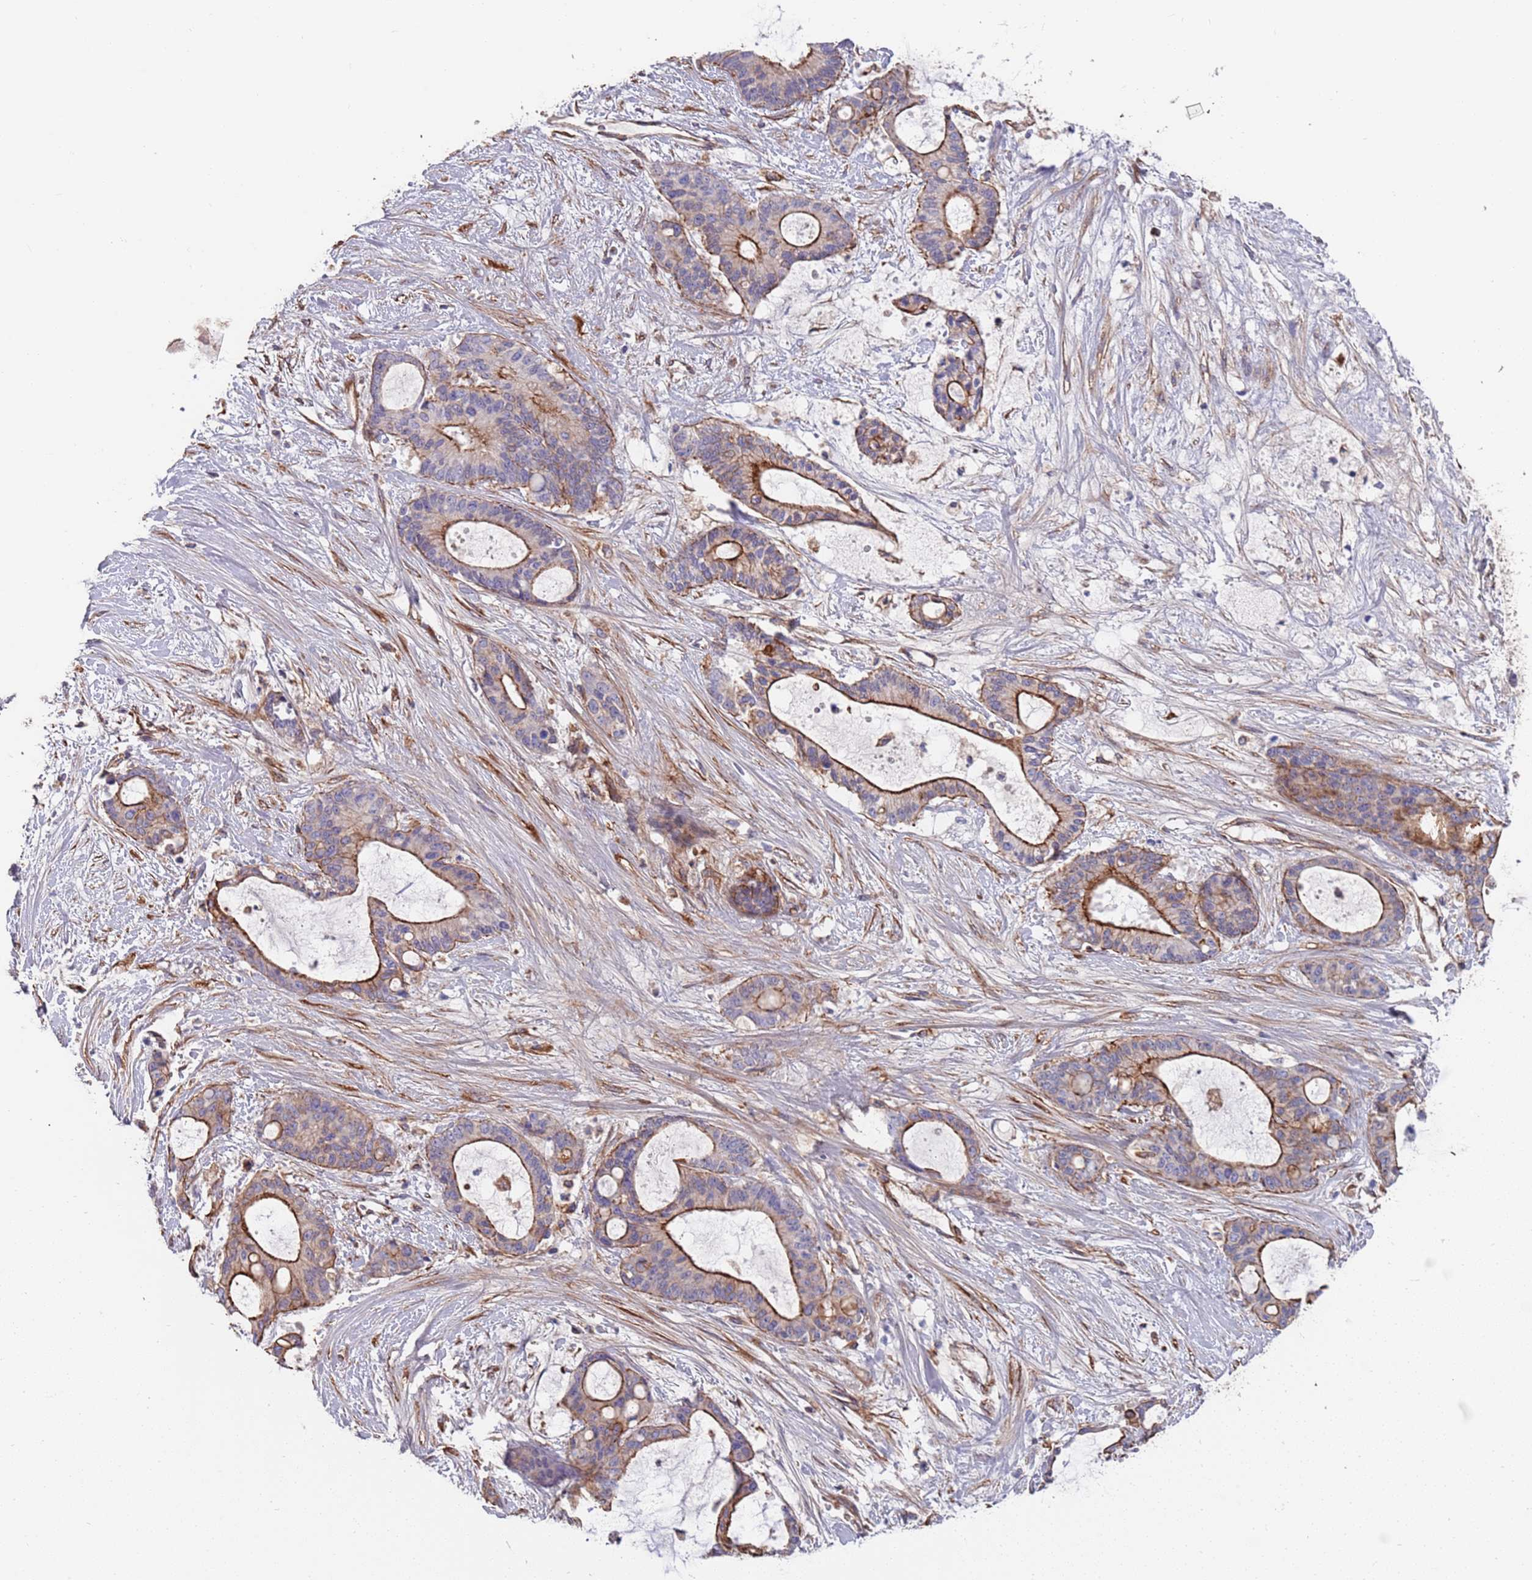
{"staining": {"intensity": "moderate", "quantity": "25%-75%", "location": "cytoplasmic/membranous"}, "tissue": "liver cancer", "cell_type": "Tumor cells", "image_type": "cancer", "snomed": [{"axis": "morphology", "description": "Normal tissue, NOS"}, {"axis": "morphology", "description": "Cholangiocarcinoma"}, {"axis": "topography", "description": "Liver"}, {"axis": "topography", "description": "Peripheral nerve tissue"}], "caption": "Immunohistochemical staining of cholangiocarcinoma (liver) shows medium levels of moderate cytoplasmic/membranous protein expression in approximately 25%-75% of tumor cells. Nuclei are stained in blue.", "gene": "JAKMIP2", "patient": {"sex": "female", "age": 73}}